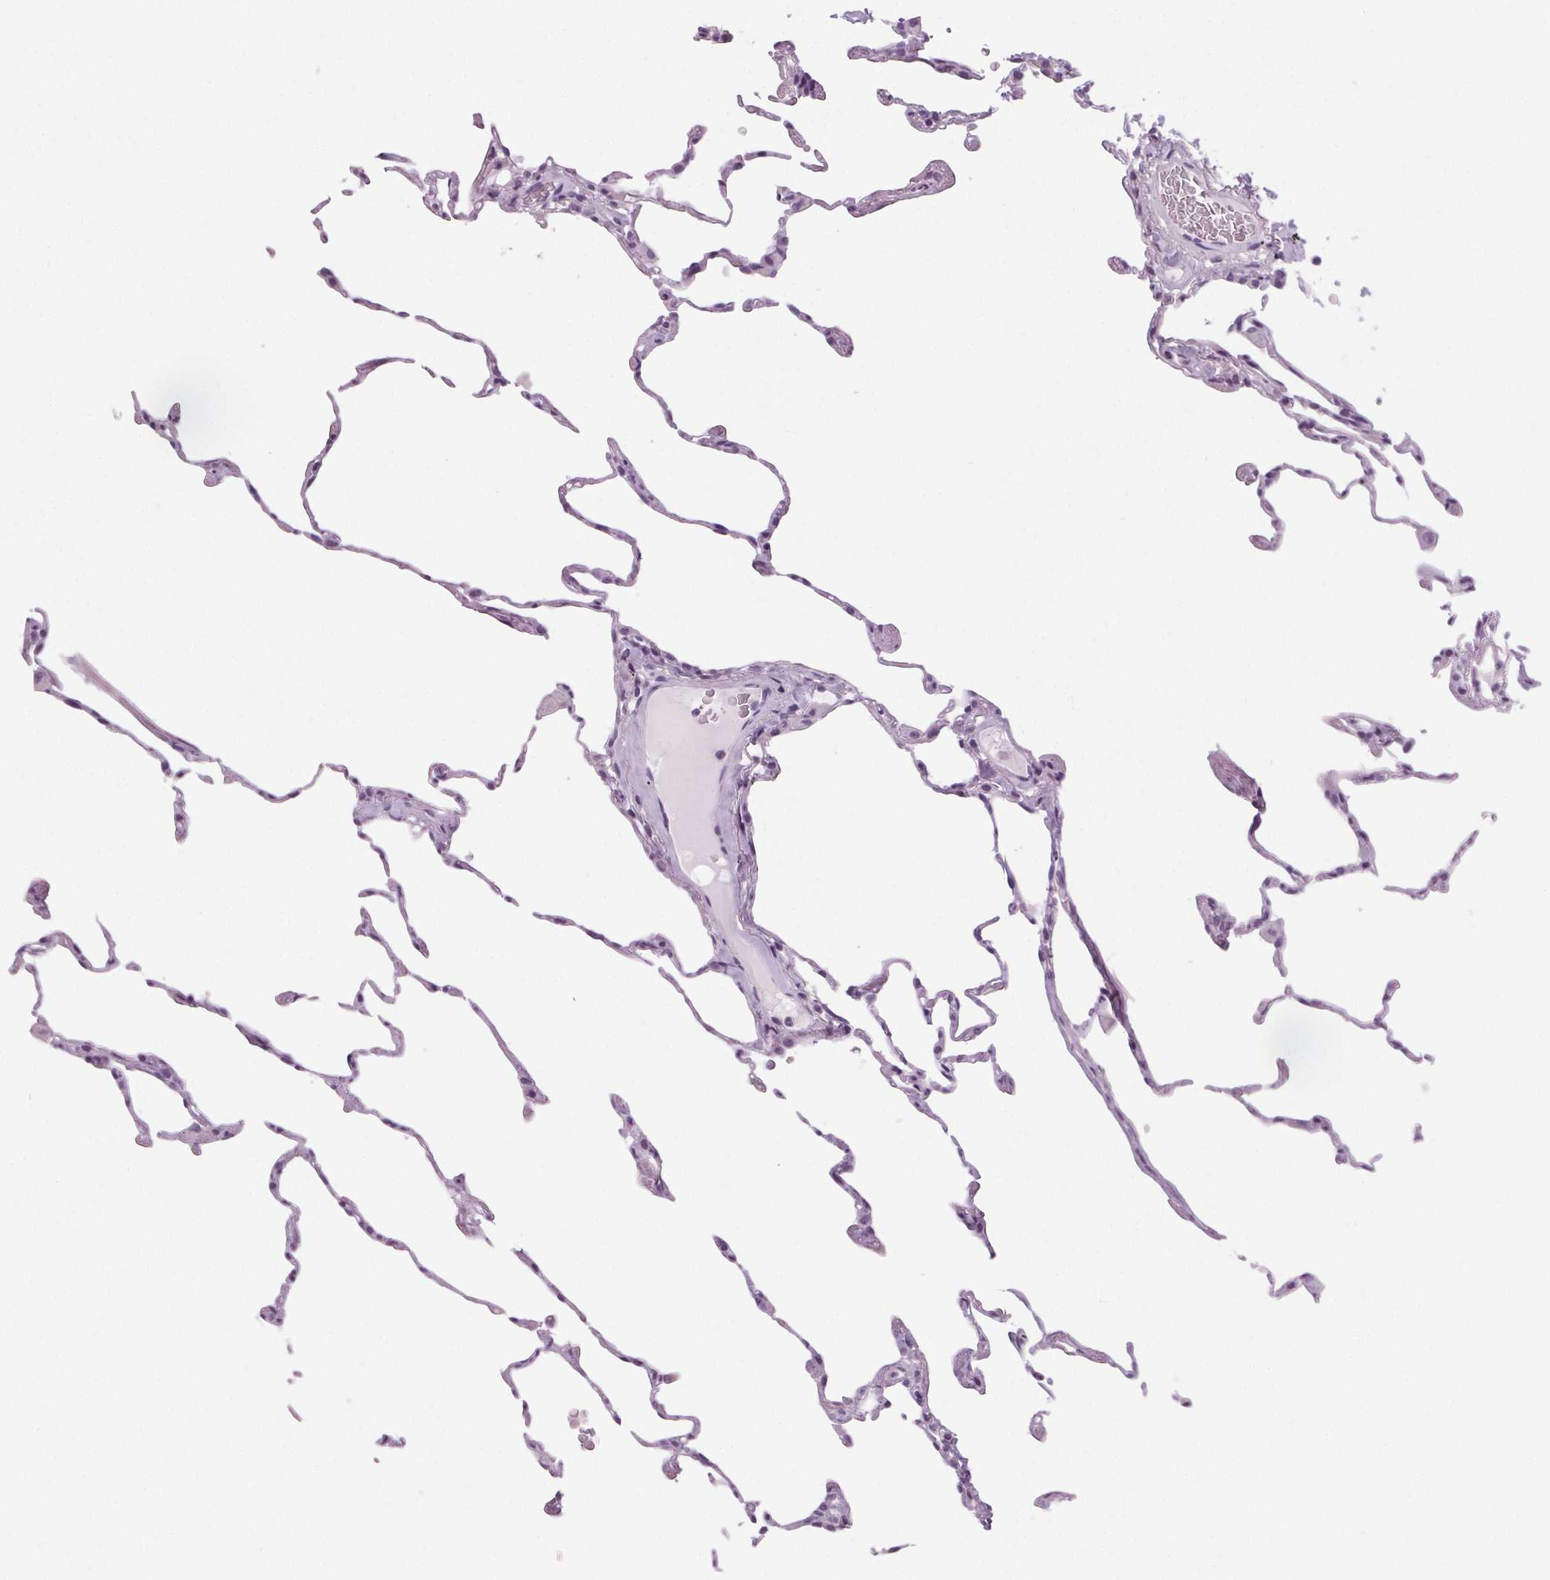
{"staining": {"intensity": "negative", "quantity": "none", "location": "none"}, "tissue": "lung", "cell_type": "Alveolar cells", "image_type": "normal", "snomed": [{"axis": "morphology", "description": "Normal tissue, NOS"}, {"axis": "topography", "description": "Lung"}], "caption": "IHC micrograph of normal lung: human lung stained with DAB displays no significant protein staining in alveolar cells. (DAB immunohistochemistry (IHC) visualized using brightfield microscopy, high magnification).", "gene": "POMC", "patient": {"sex": "female", "age": 57}}